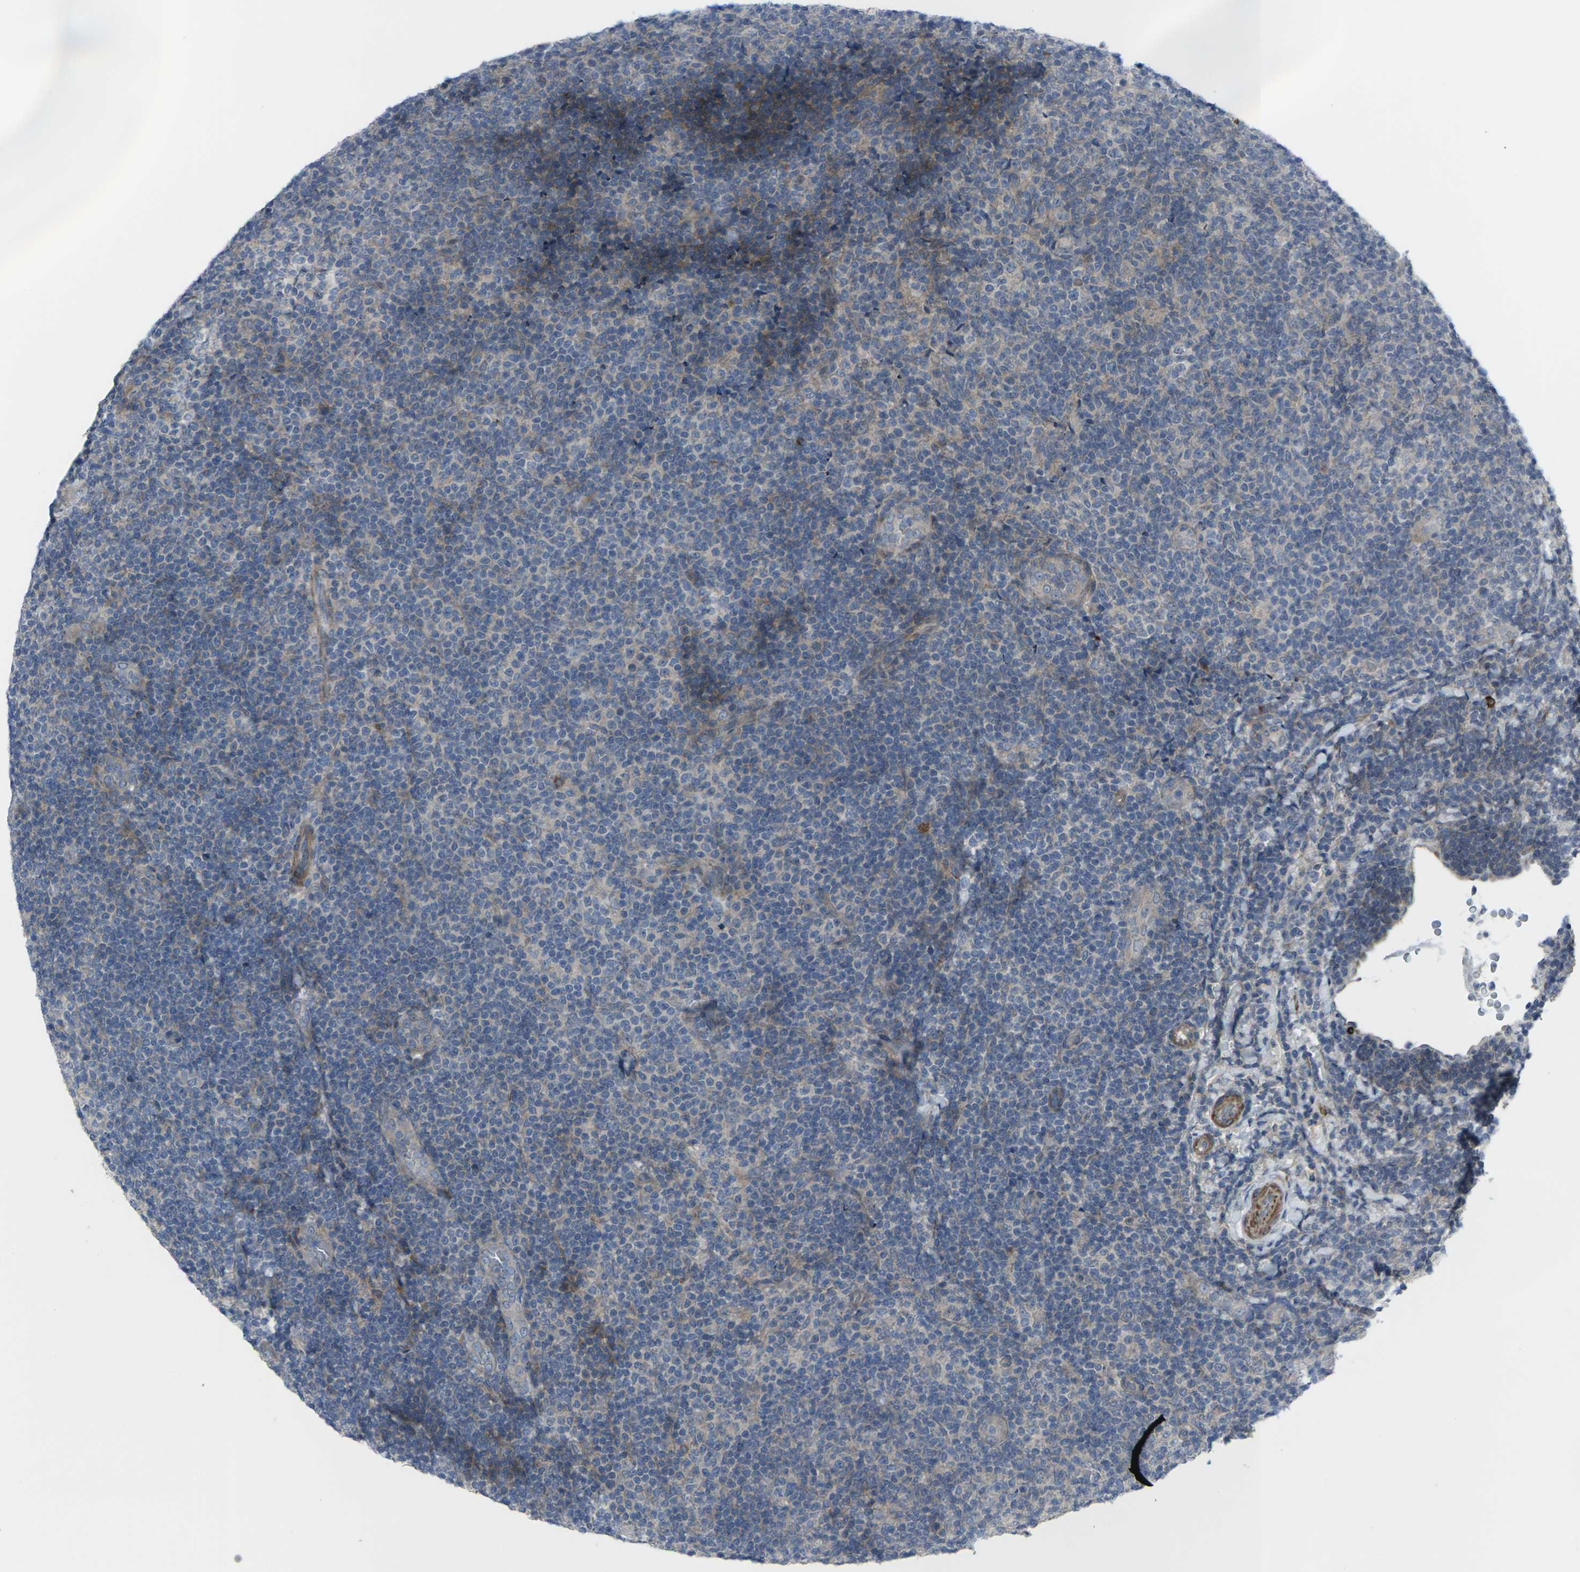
{"staining": {"intensity": "weak", "quantity": "<25%", "location": "cytoplasmic/membranous"}, "tissue": "lymphoma", "cell_type": "Tumor cells", "image_type": "cancer", "snomed": [{"axis": "morphology", "description": "Malignant lymphoma, non-Hodgkin's type, Low grade"}, {"axis": "topography", "description": "Lymph node"}], "caption": "This is a image of immunohistochemistry staining of low-grade malignant lymphoma, non-Hodgkin's type, which shows no expression in tumor cells. (Stains: DAB immunohistochemistry (IHC) with hematoxylin counter stain, Microscopy: brightfield microscopy at high magnification).", "gene": "CCR10", "patient": {"sex": "male", "age": 83}}